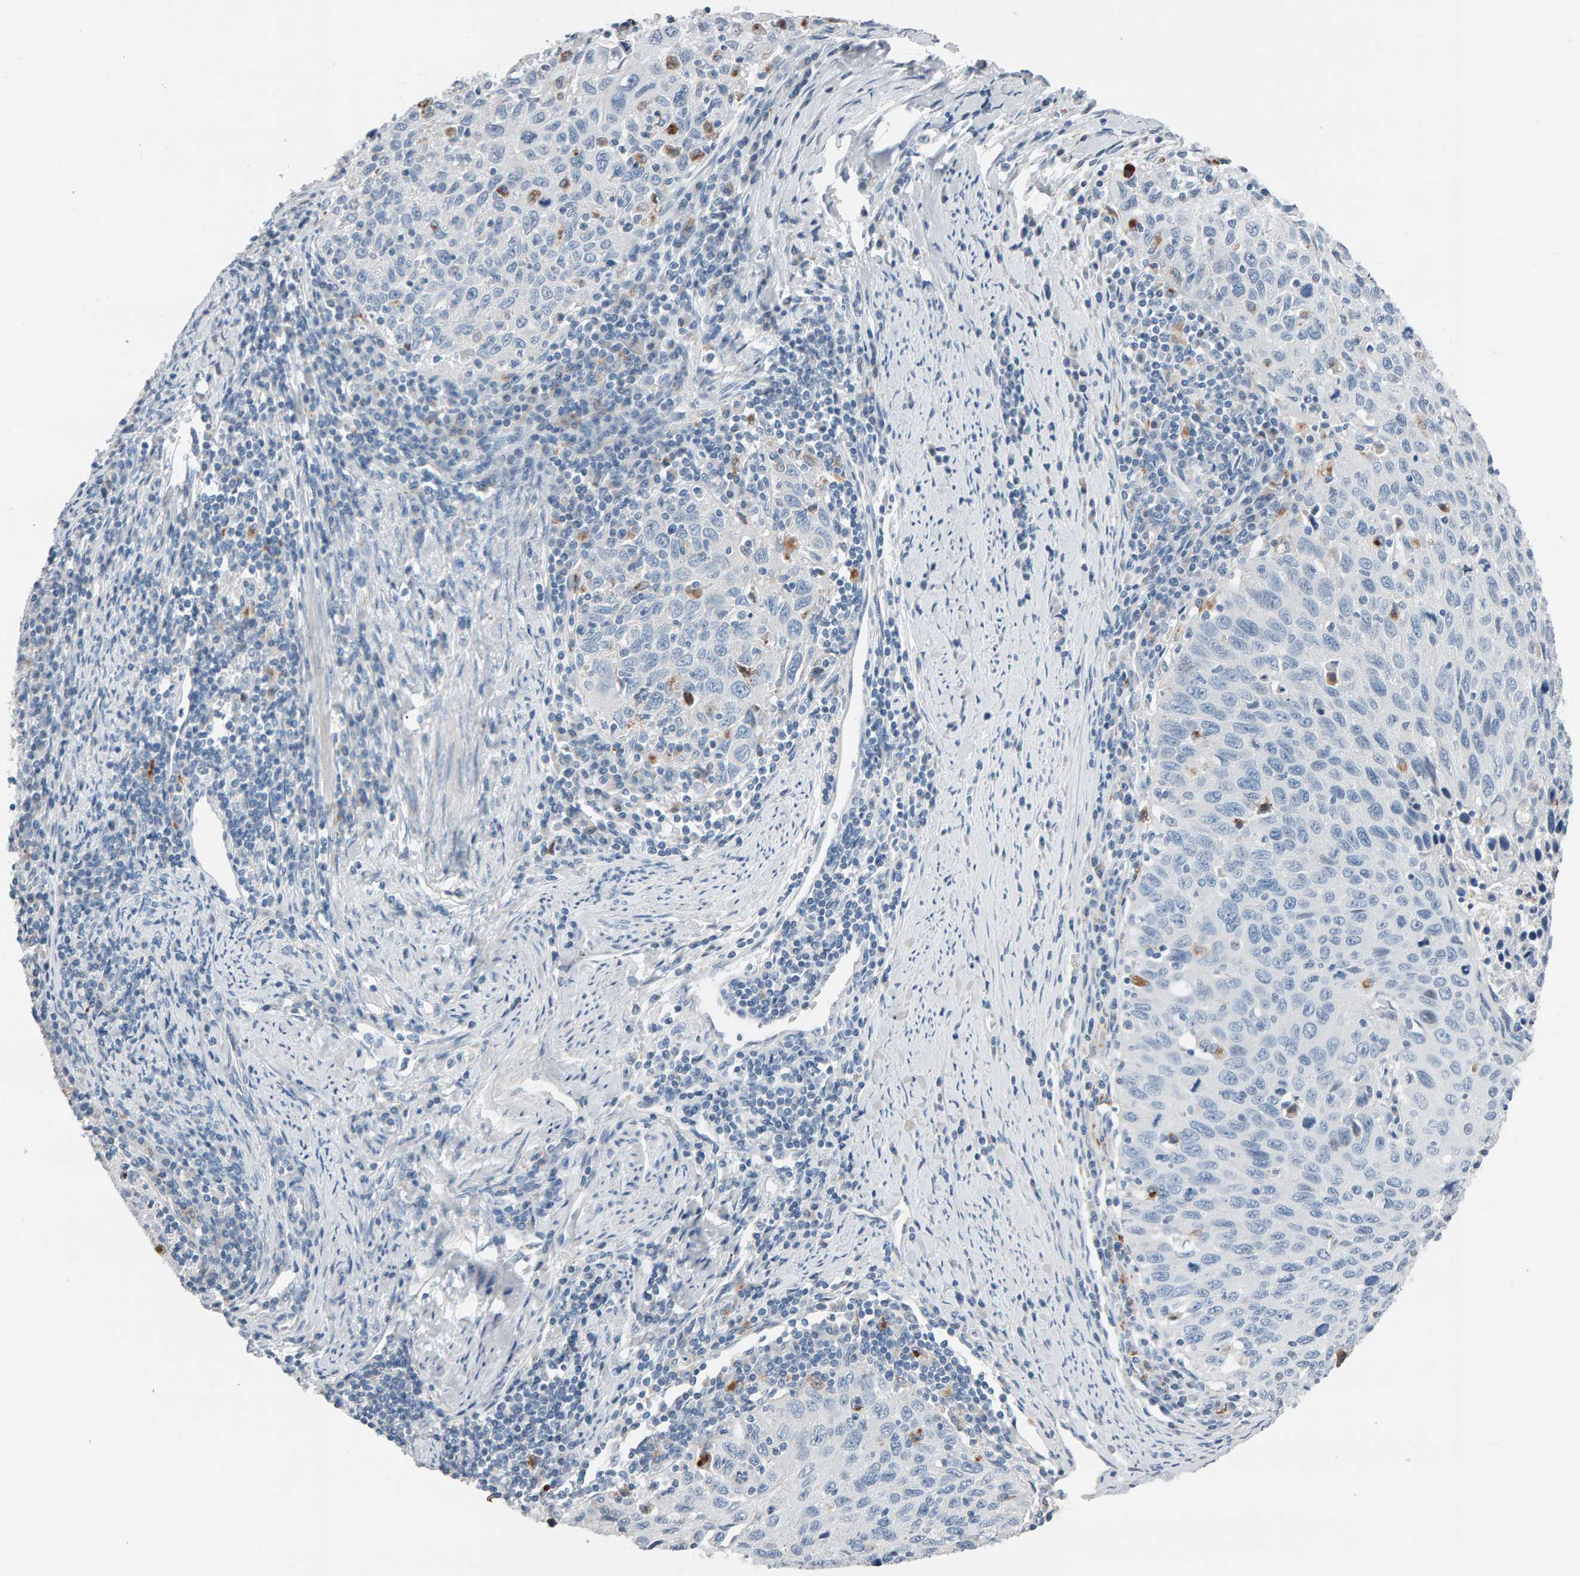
{"staining": {"intensity": "negative", "quantity": "none", "location": "none"}, "tissue": "cervical cancer", "cell_type": "Tumor cells", "image_type": "cancer", "snomed": [{"axis": "morphology", "description": "Squamous cell carcinoma, NOS"}, {"axis": "topography", "description": "Cervix"}], "caption": "Squamous cell carcinoma (cervical) was stained to show a protein in brown. There is no significant expression in tumor cells. (DAB immunohistochemistry visualized using brightfield microscopy, high magnification).", "gene": "IPPK", "patient": {"sex": "female", "age": 53}}